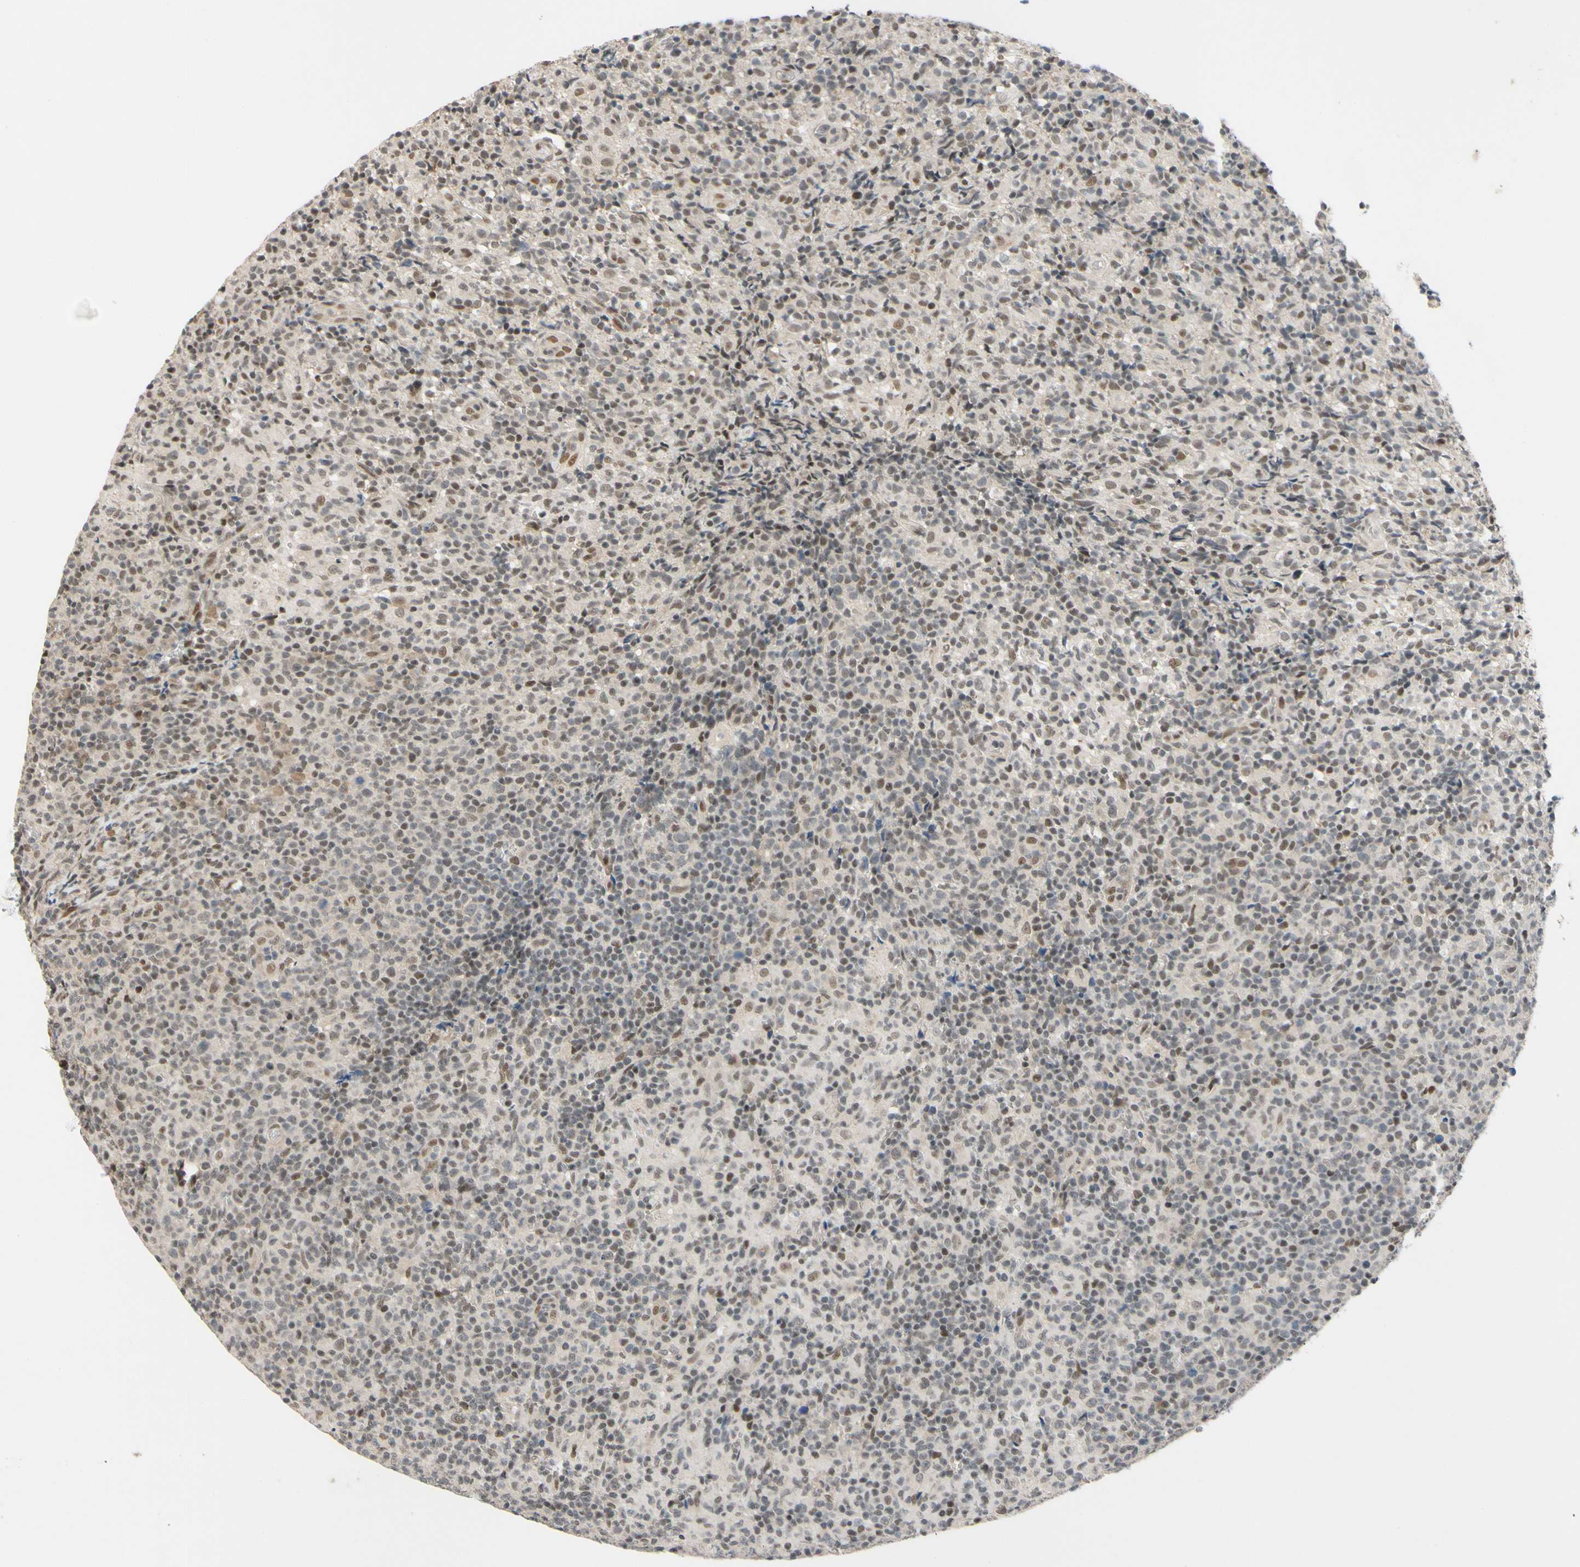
{"staining": {"intensity": "moderate", "quantity": "<25%", "location": "nuclear"}, "tissue": "lymph node", "cell_type": "Germinal center cells", "image_type": "normal", "snomed": [{"axis": "morphology", "description": "Normal tissue, NOS"}, {"axis": "morphology", "description": "Inflammation, NOS"}, {"axis": "topography", "description": "Lymph node"}], "caption": "Moderate nuclear expression is appreciated in approximately <25% of germinal center cells in benign lymph node. The protein of interest is shown in brown color, while the nuclei are stained blue.", "gene": "TAF4", "patient": {"sex": "male", "age": 55}}